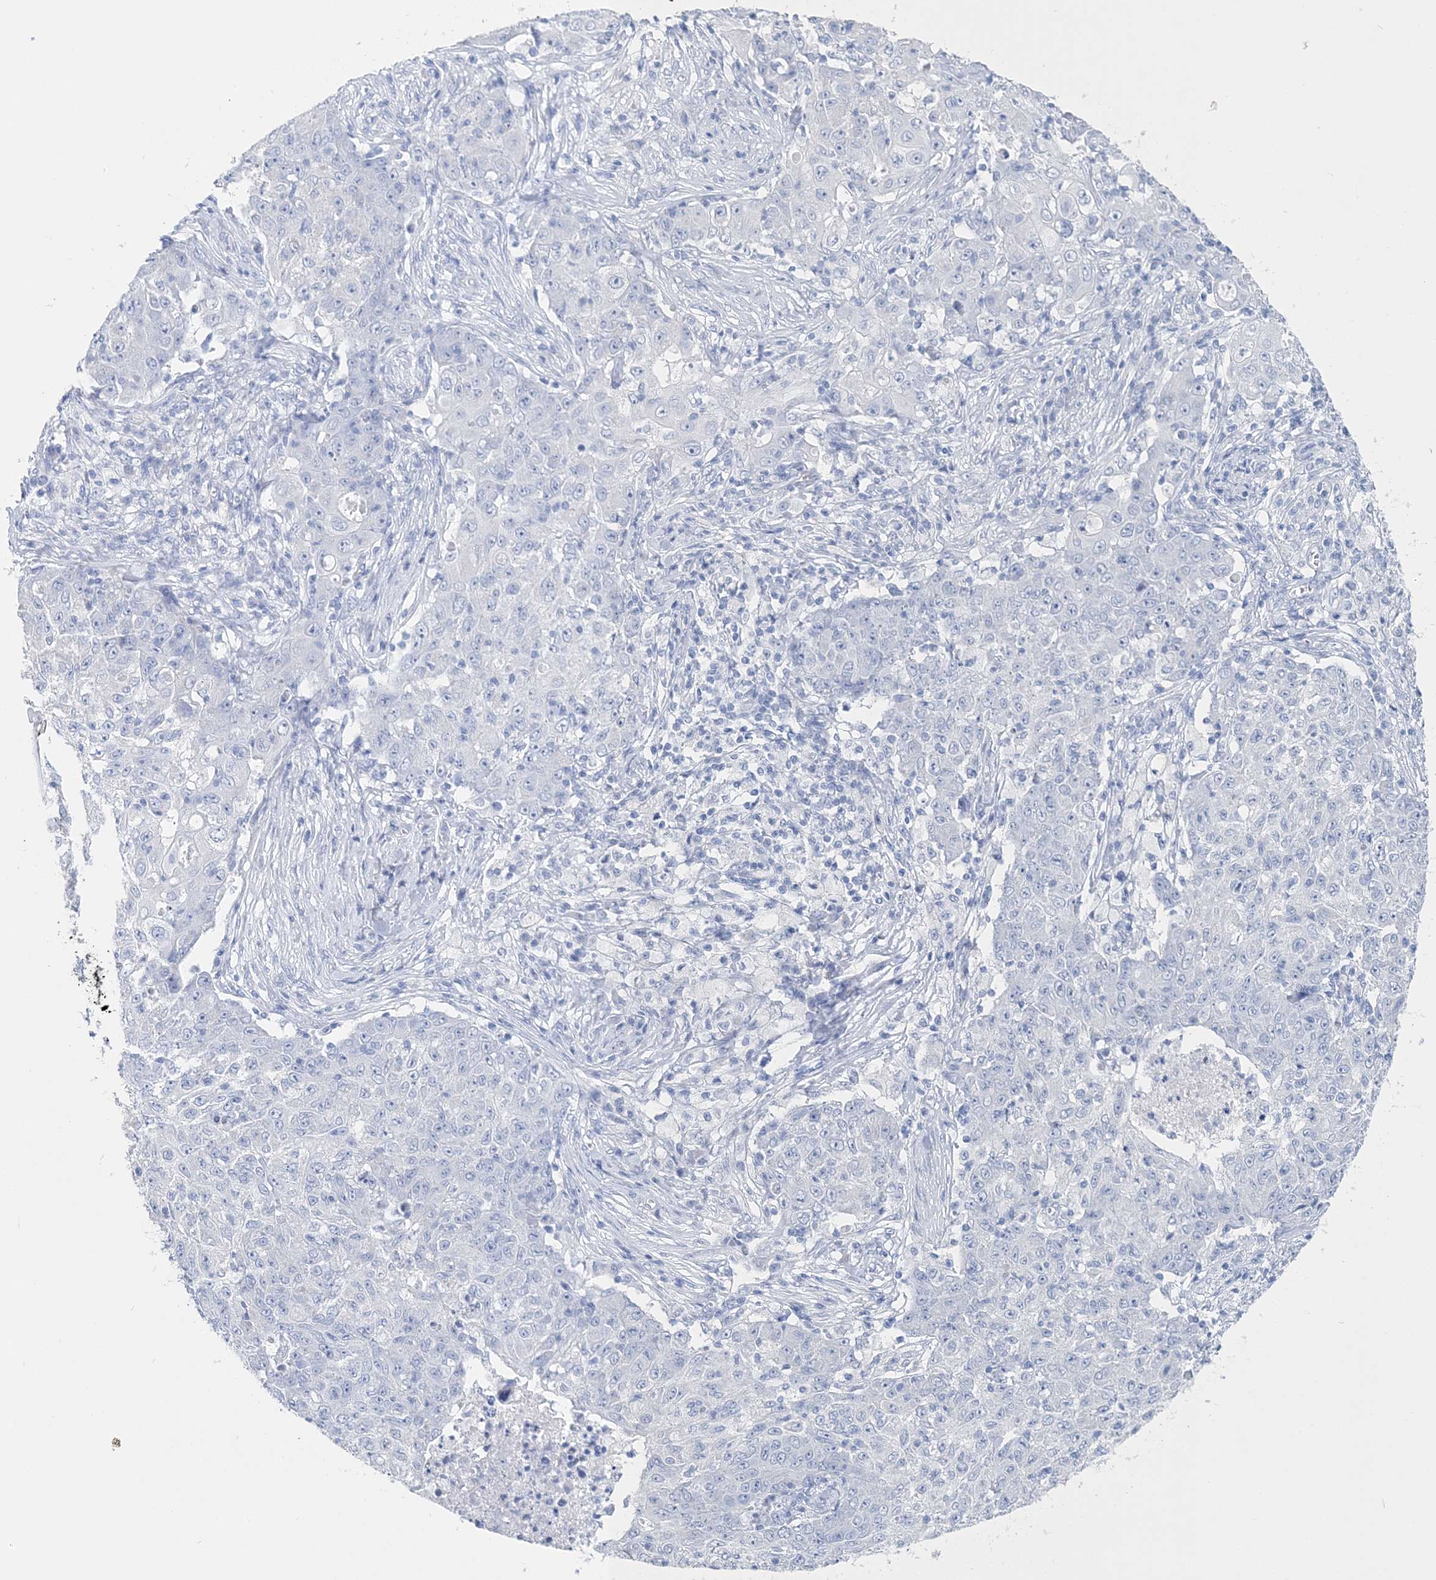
{"staining": {"intensity": "negative", "quantity": "none", "location": "none"}, "tissue": "ovarian cancer", "cell_type": "Tumor cells", "image_type": "cancer", "snomed": [{"axis": "morphology", "description": "Carcinoma, endometroid"}, {"axis": "topography", "description": "Ovary"}], "caption": "Immunohistochemistry (IHC) histopathology image of neoplastic tissue: human ovarian cancer stained with DAB reveals no significant protein expression in tumor cells.", "gene": "TSPYL6", "patient": {"sex": "female", "age": 42}}